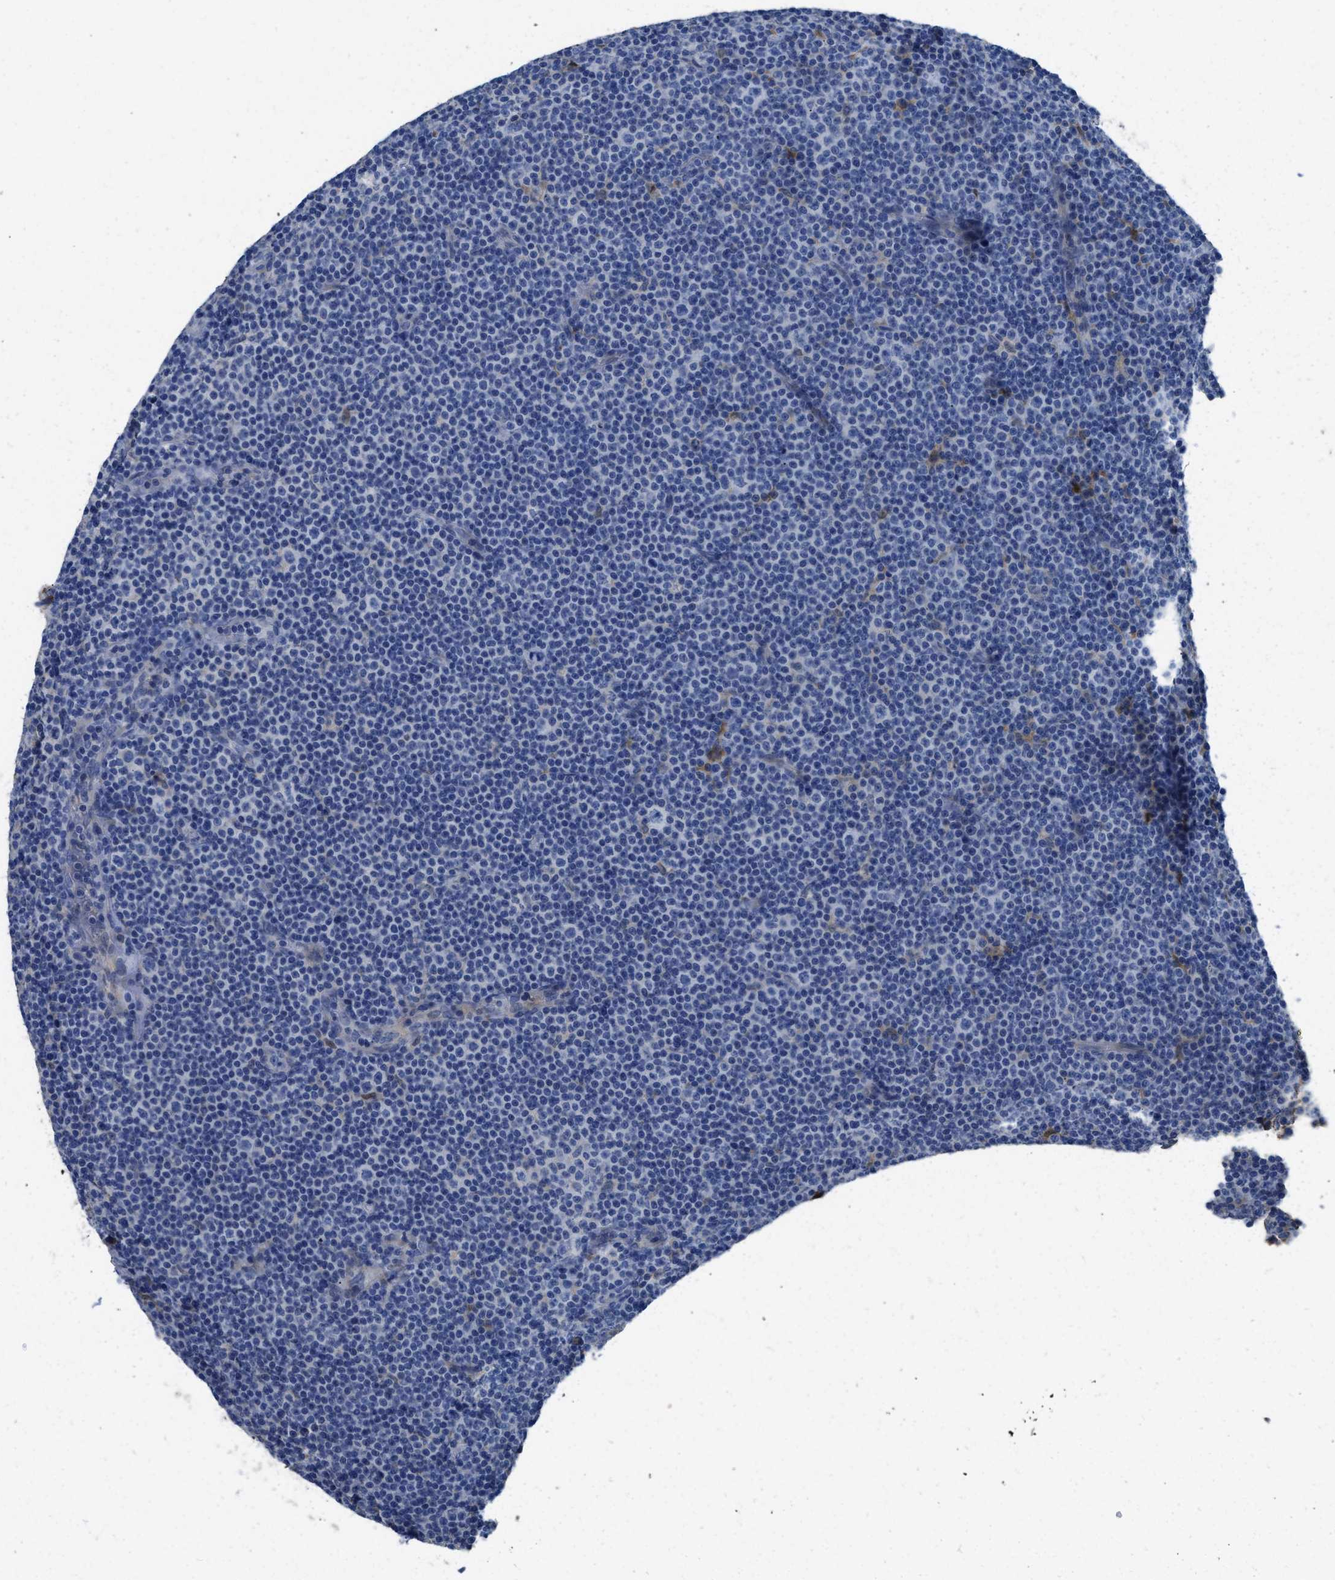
{"staining": {"intensity": "negative", "quantity": "none", "location": "none"}, "tissue": "lymphoma", "cell_type": "Tumor cells", "image_type": "cancer", "snomed": [{"axis": "morphology", "description": "Malignant lymphoma, non-Hodgkin's type, Low grade"}, {"axis": "topography", "description": "Lymph node"}], "caption": "Immunohistochemical staining of low-grade malignant lymphoma, non-Hodgkin's type exhibits no significant positivity in tumor cells.", "gene": "C1S", "patient": {"sex": "female", "age": 67}}